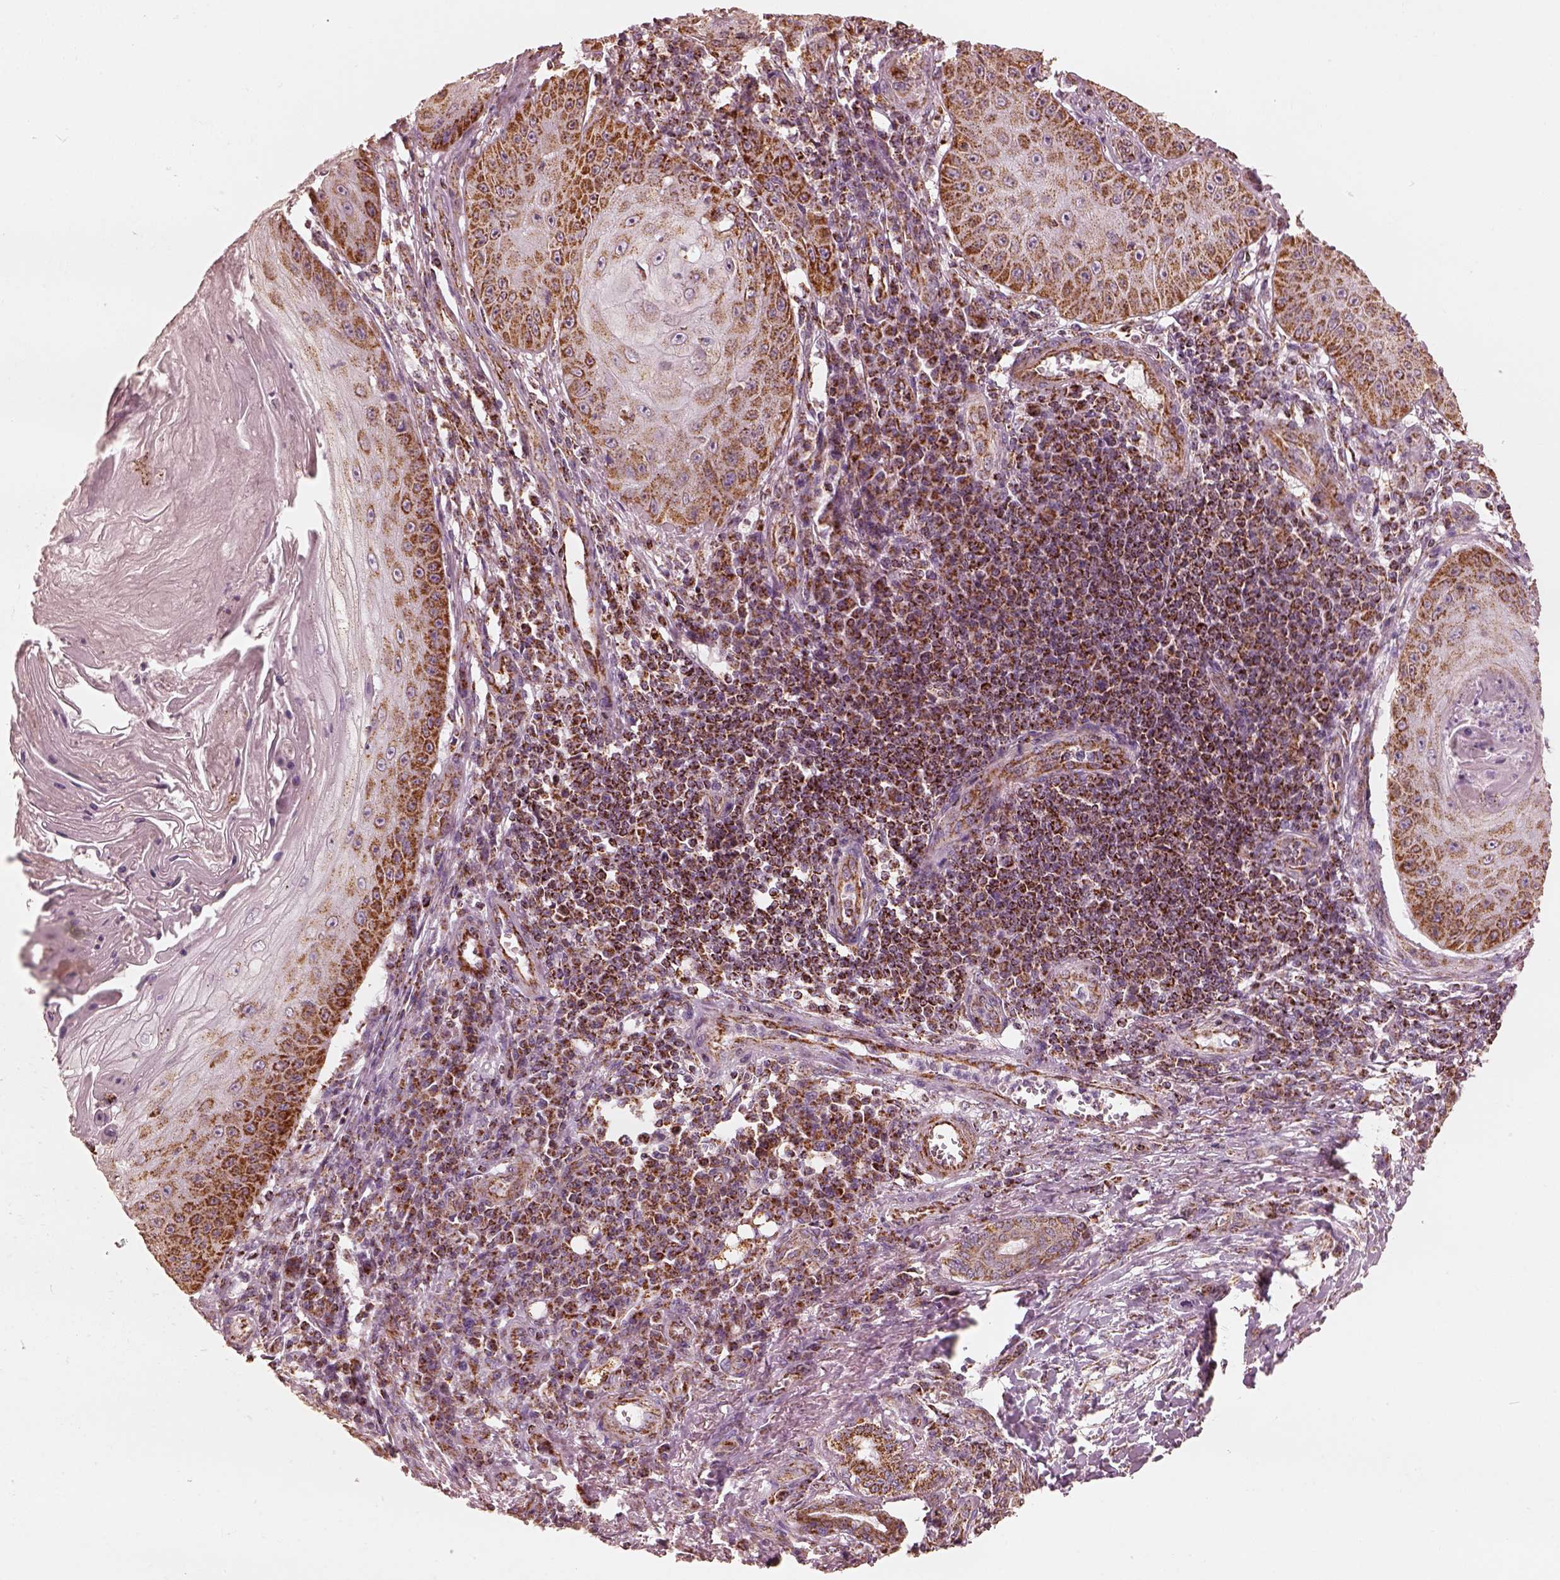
{"staining": {"intensity": "strong", "quantity": ">75%", "location": "cytoplasmic/membranous"}, "tissue": "skin cancer", "cell_type": "Tumor cells", "image_type": "cancer", "snomed": [{"axis": "morphology", "description": "Squamous cell carcinoma, NOS"}, {"axis": "topography", "description": "Skin"}], "caption": "The photomicrograph reveals a brown stain indicating the presence of a protein in the cytoplasmic/membranous of tumor cells in skin cancer (squamous cell carcinoma).", "gene": "ENTPD6", "patient": {"sex": "male", "age": 70}}